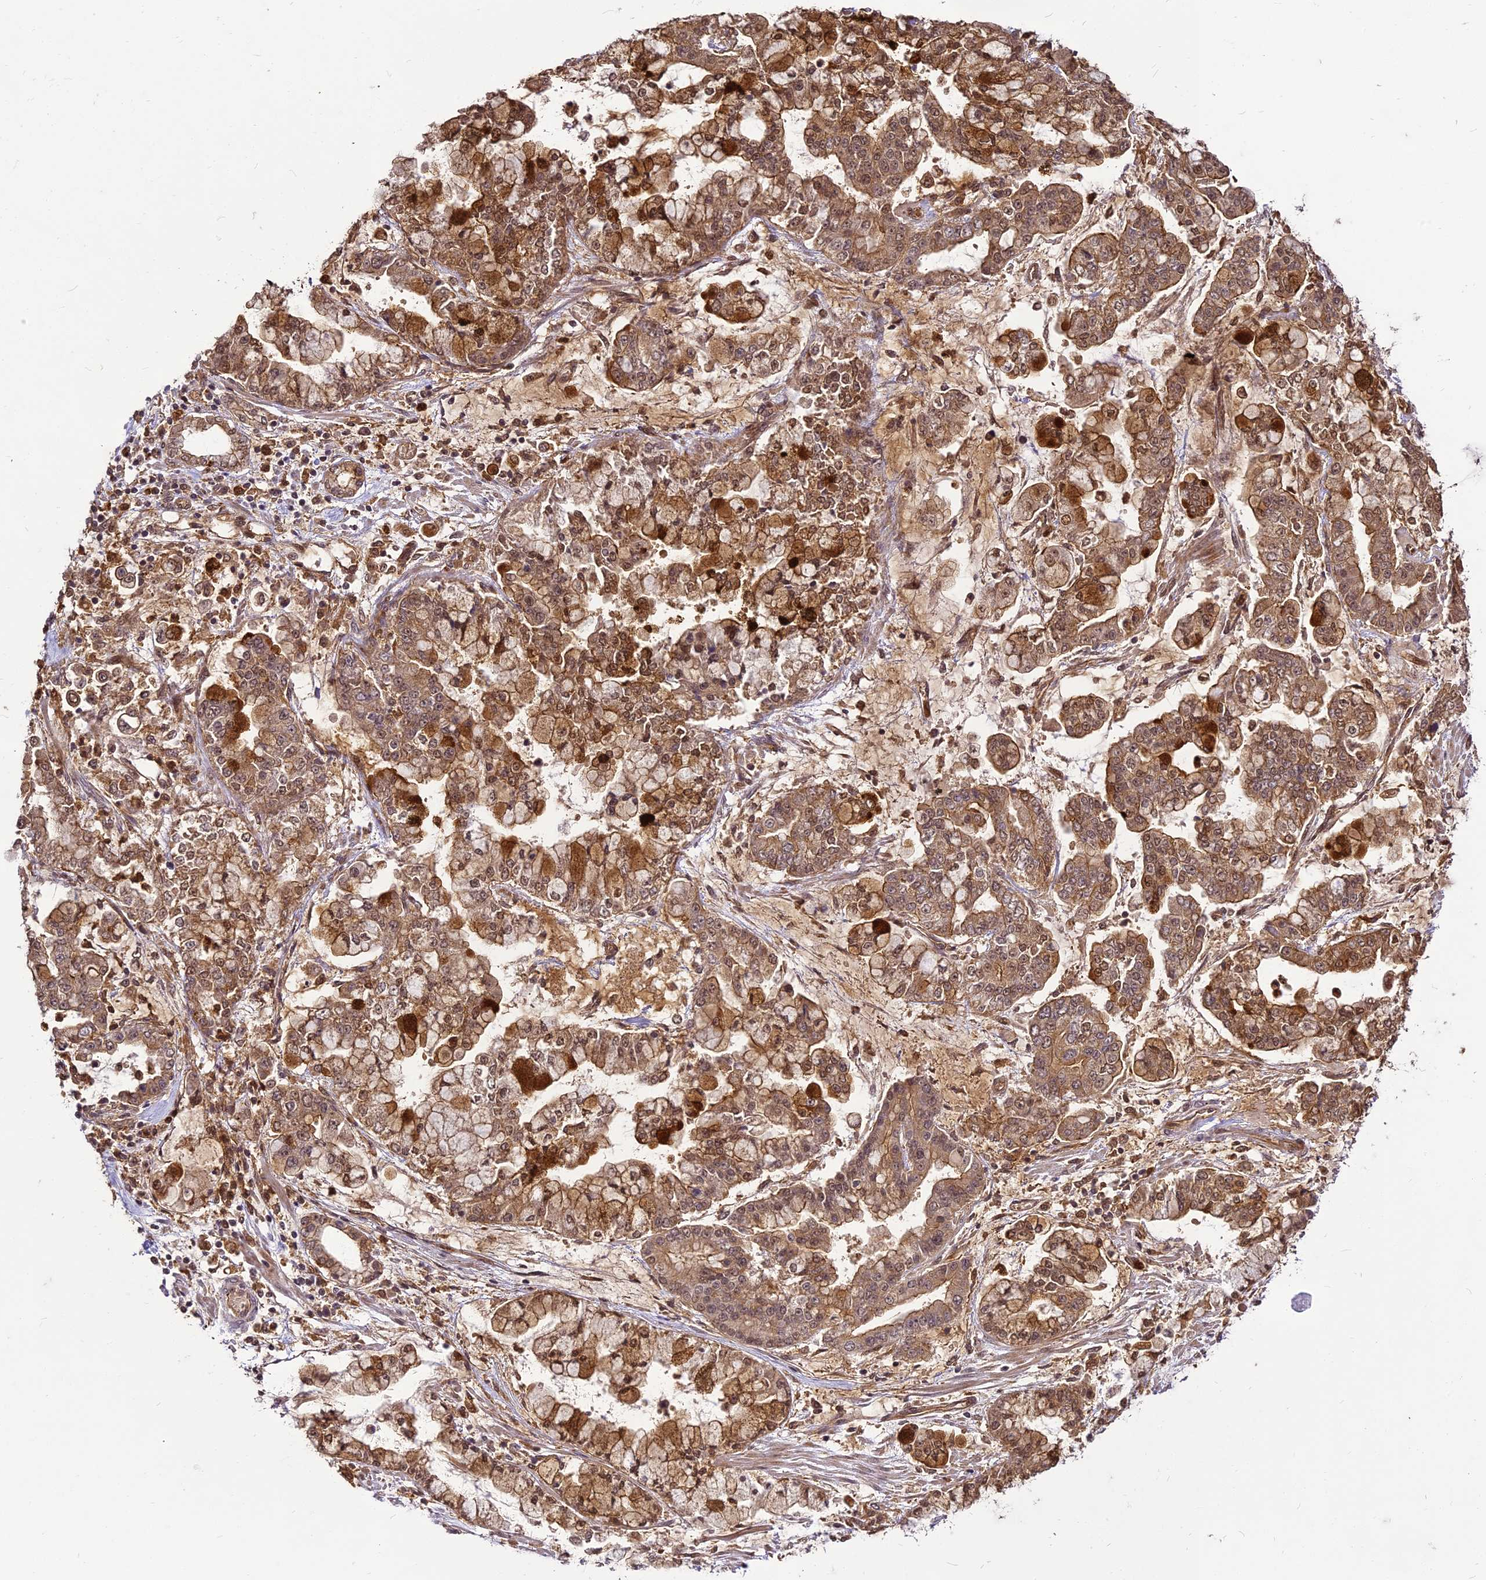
{"staining": {"intensity": "strong", "quantity": ">75%", "location": "cytoplasmic/membranous"}, "tissue": "stomach cancer", "cell_type": "Tumor cells", "image_type": "cancer", "snomed": [{"axis": "morphology", "description": "Normal tissue, NOS"}, {"axis": "morphology", "description": "Adenocarcinoma, NOS"}, {"axis": "topography", "description": "Stomach, upper"}, {"axis": "topography", "description": "Stomach"}], "caption": "A high amount of strong cytoplasmic/membranous staining is seen in approximately >75% of tumor cells in stomach adenocarcinoma tissue.", "gene": "BCDIN3D", "patient": {"sex": "male", "age": 76}}